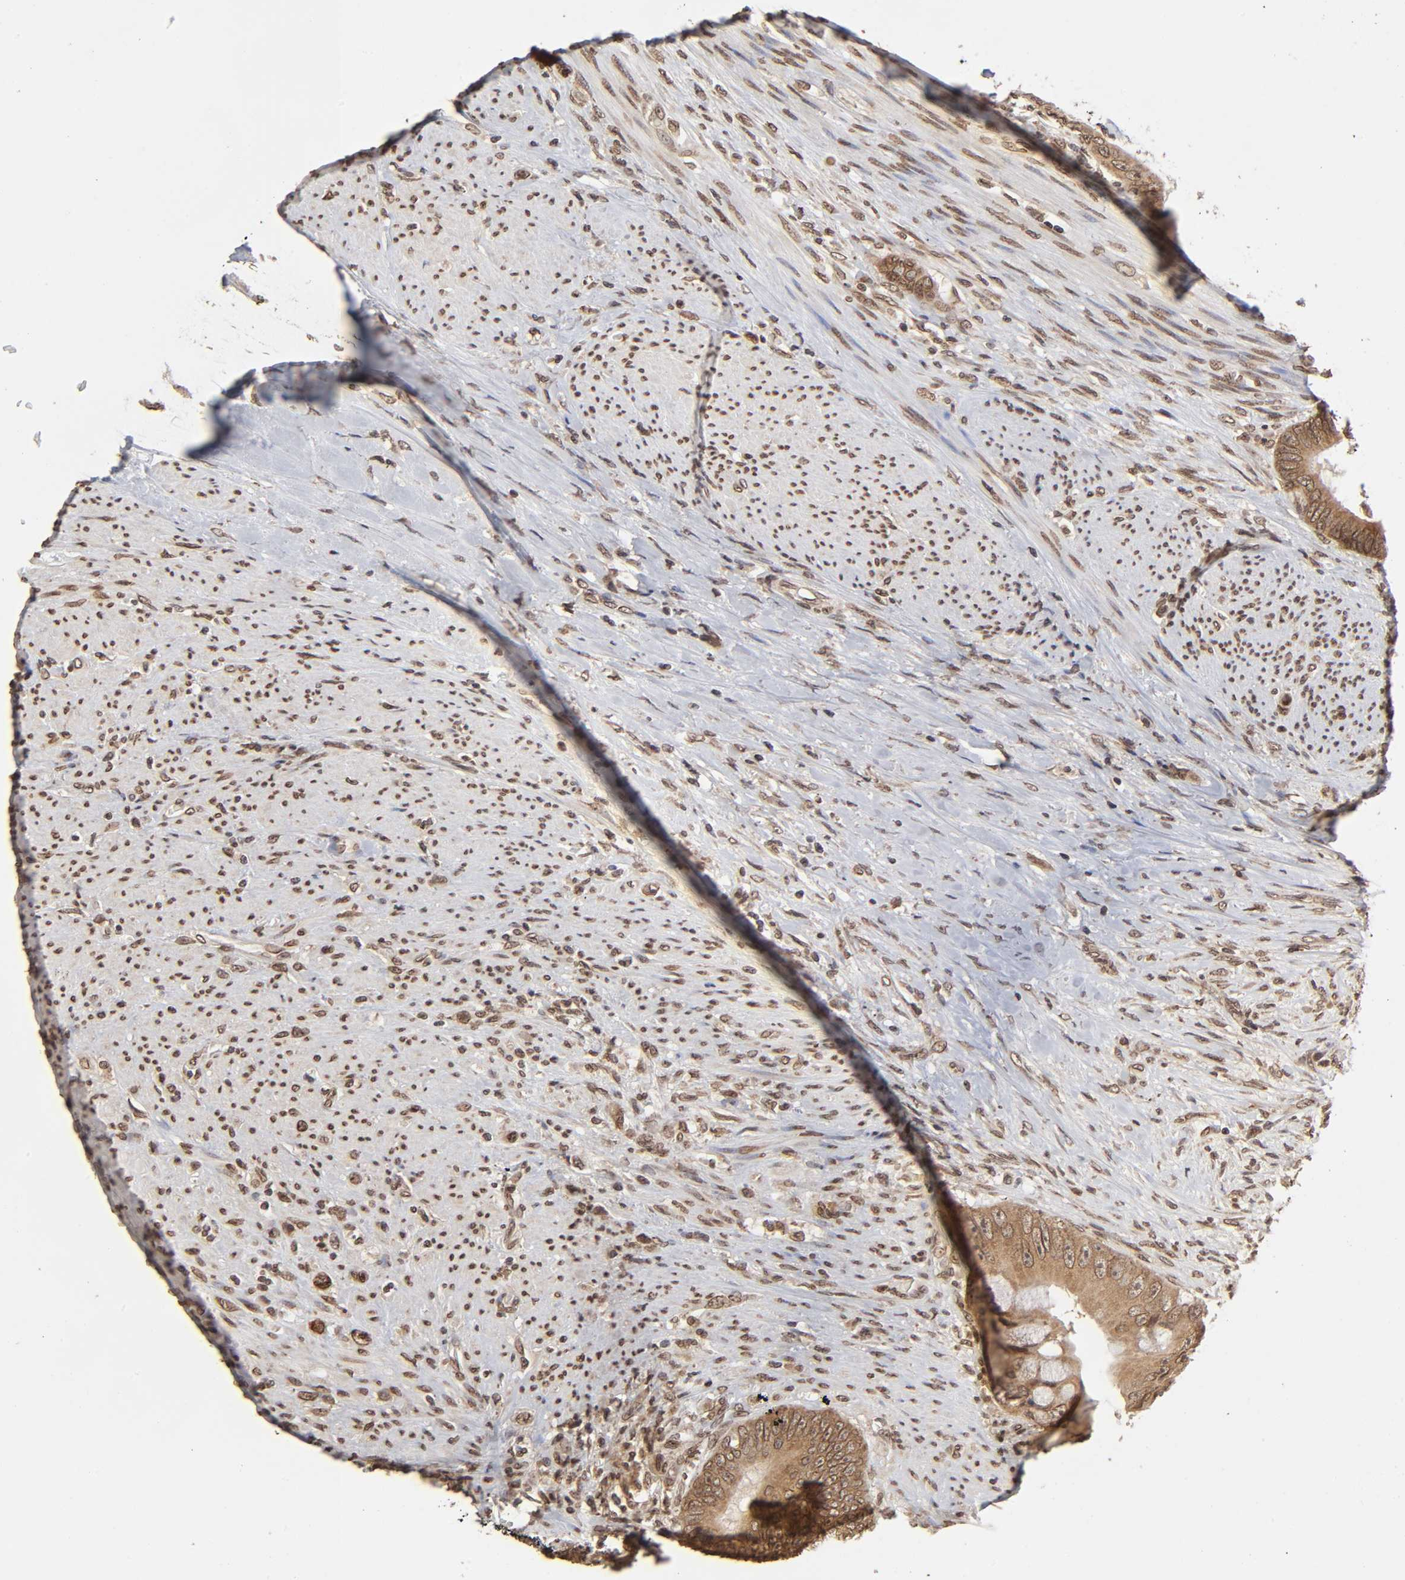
{"staining": {"intensity": "moderate", "quantity": ">75%", "location": "cytoplasmic/membranous"}, "tissue": "colorectal cancer", "cell_type": "Tumor cells", "image_type": "cancer", "snomed": [{"axis": "morphology", "description": "Adenocarcinoma, NOS"}, {"axis": "topography", "description": "Rectum"}], "caption": "There is medium levels of moderate cytoplasmic/membranous staining in tumor cells of colorectal cancer, as demonstrated by immunohistochemical staining (brown color).", "gene": "MLLT6", "patient": {"sex": "female", "age": 77}}